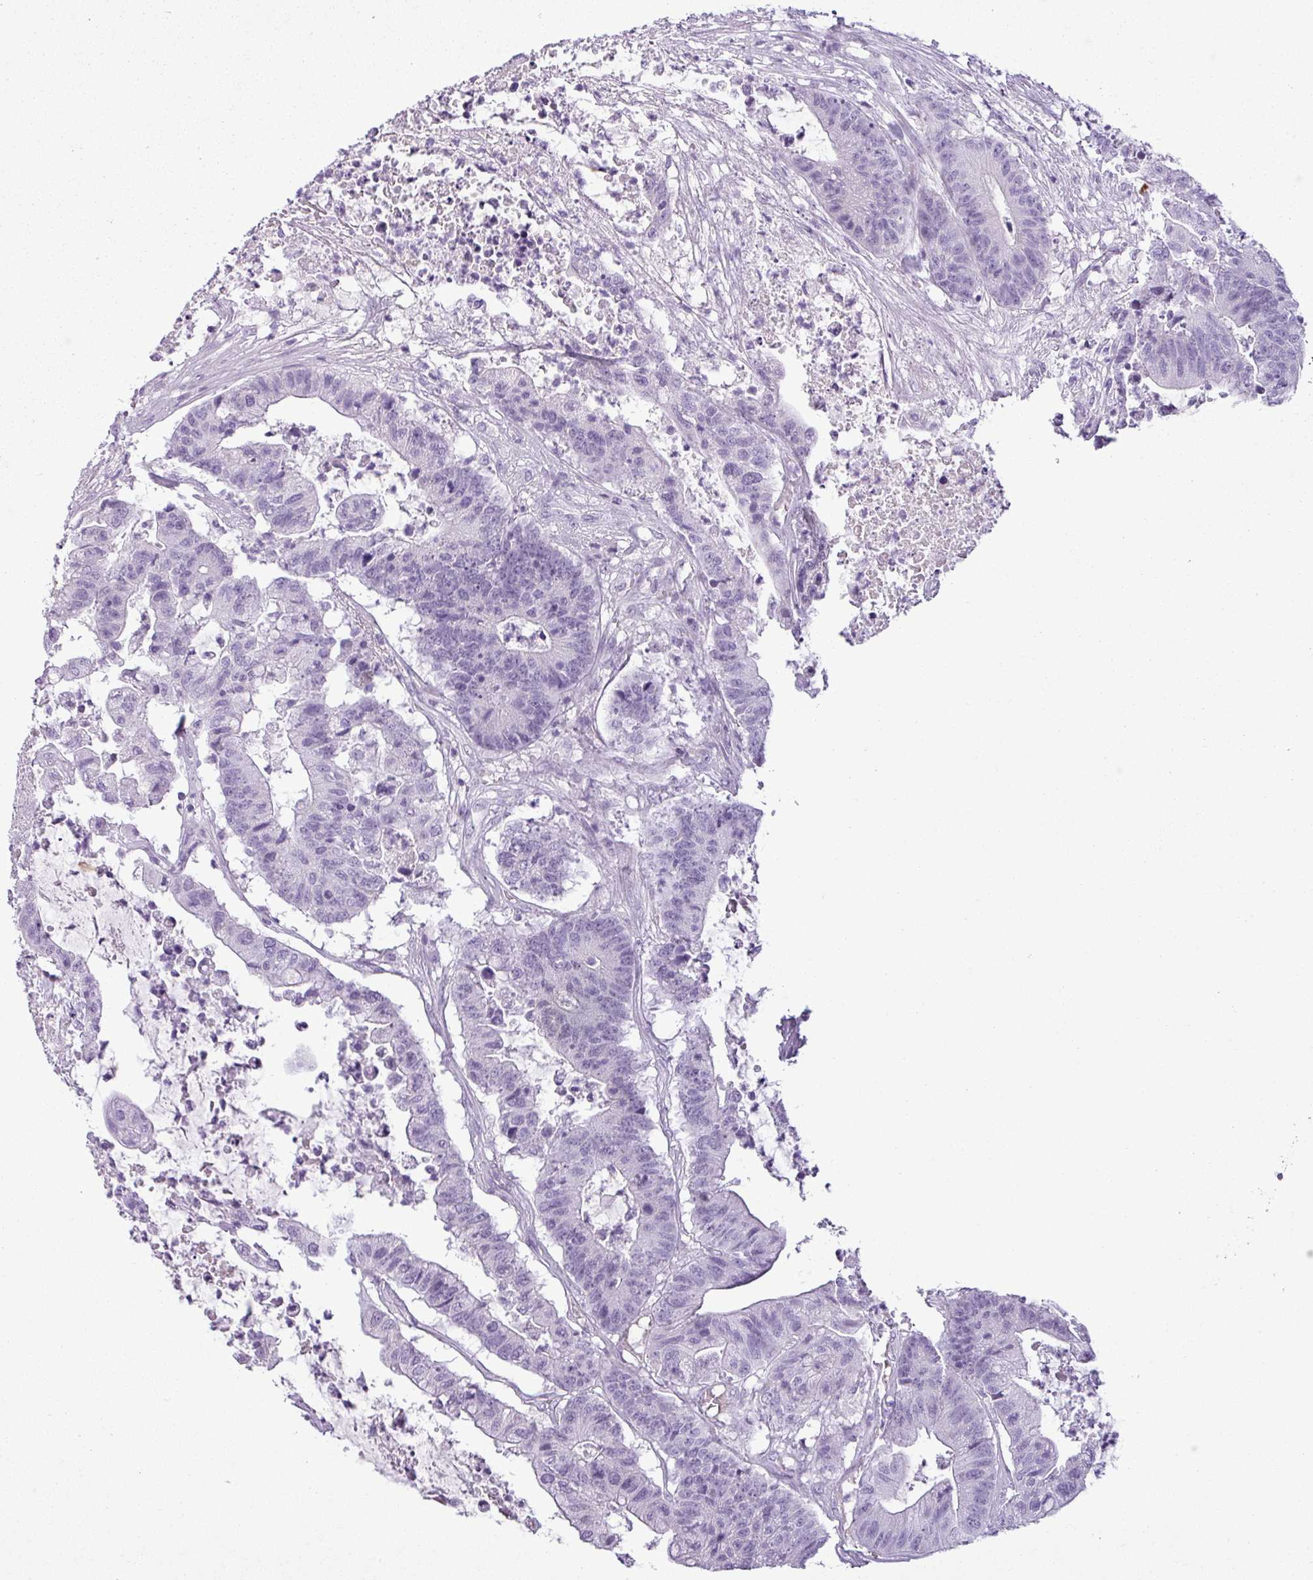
{"staining": {"intensity": "negative", "quantity": "none", "location": "none"}, "tissue": "colorectal cancer", "cell_type": "Tumor cells", "image_type": "cancer", "snomed": [{"axis": "morphology", "description": "Adenocarcinoma, NOS"}, {"axis": "topography", "description": "Colon"}], "caption": "IHC histopathology image of human colorectal cancer stained for a protein (brown), which reveals no staining in tumor cells.", "gene": "CDH16", "patient": {"sex": "female", "age": 84}}